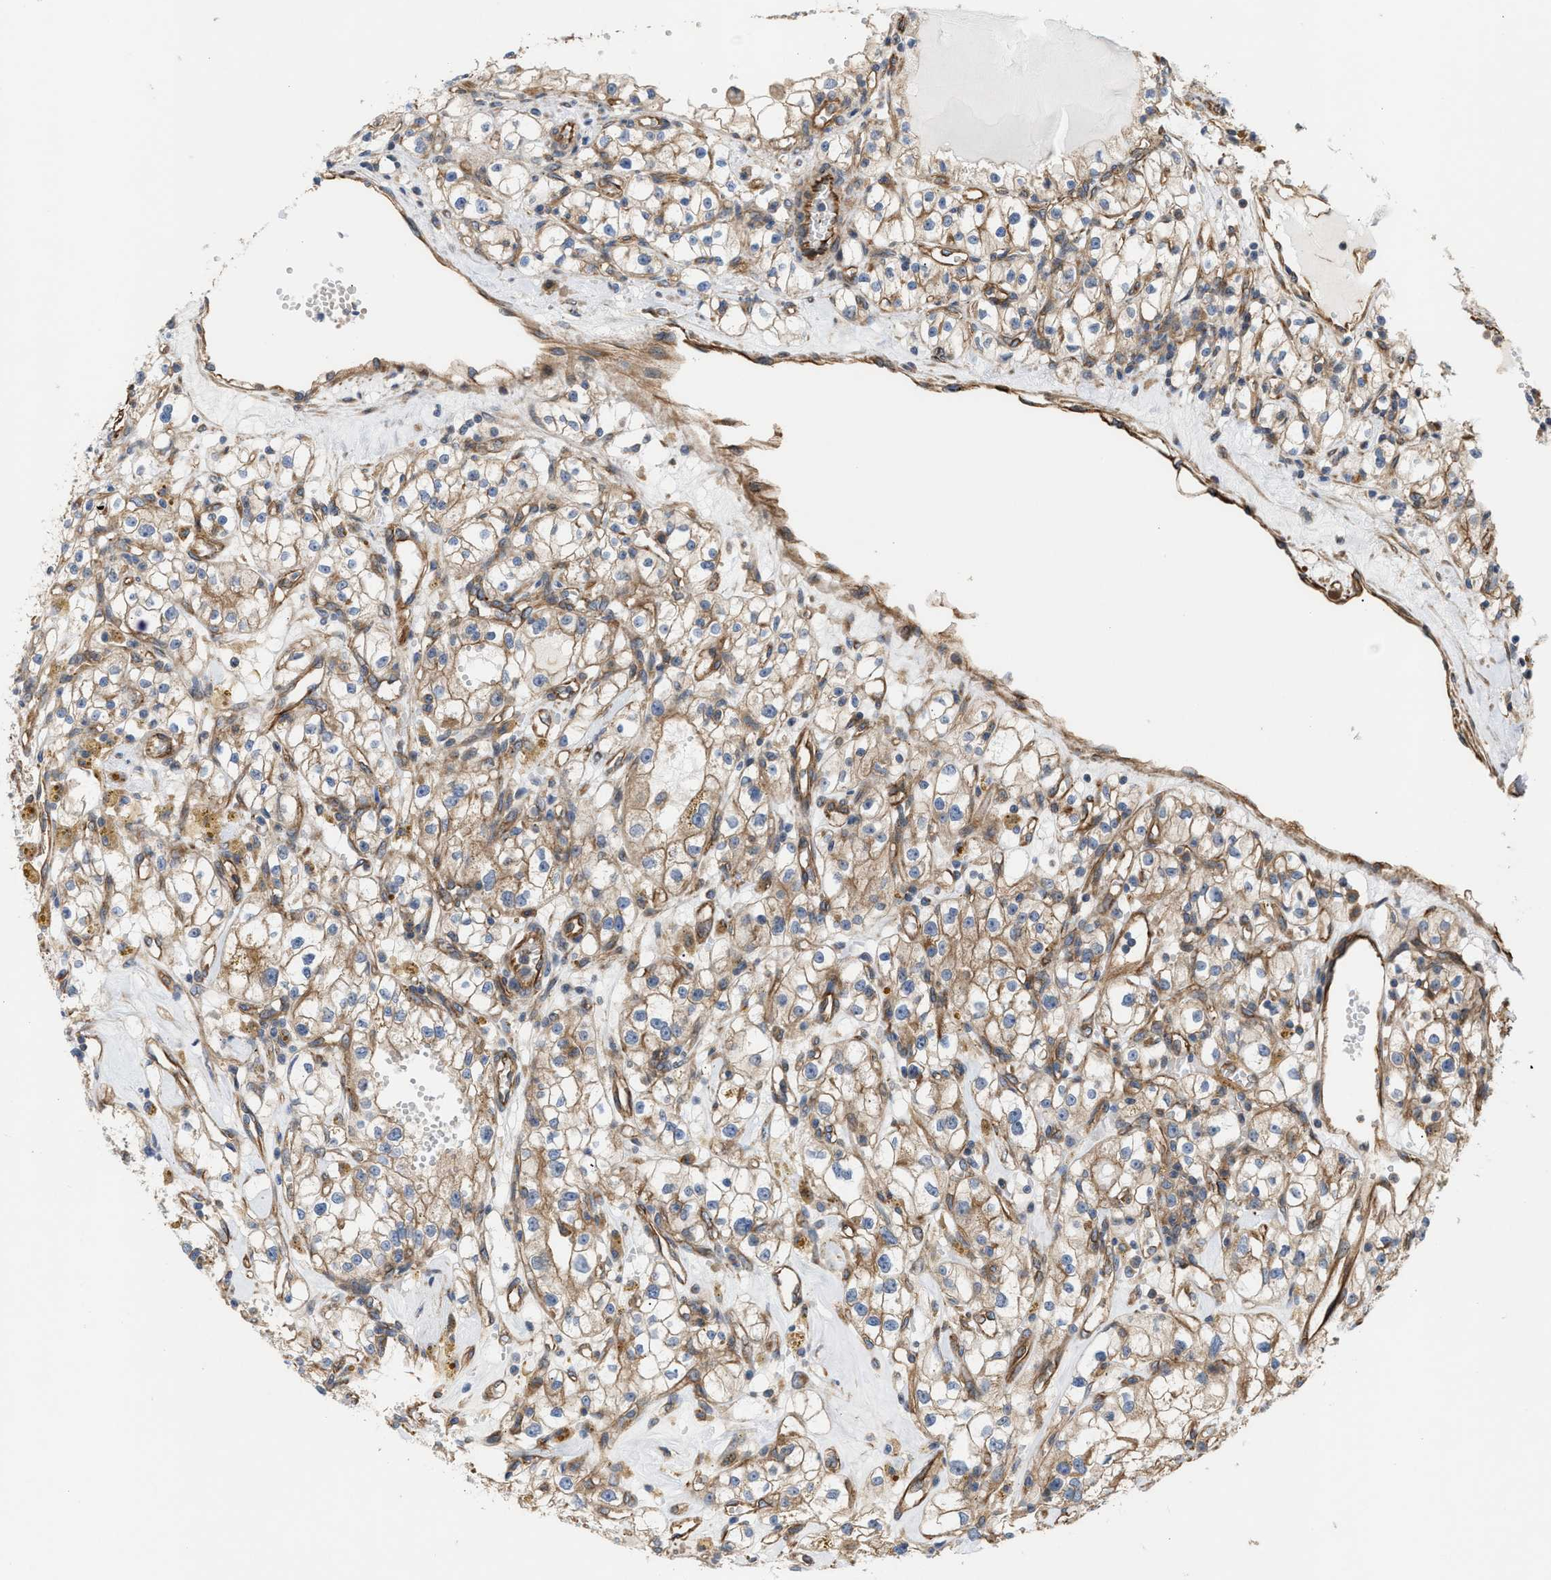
{"staining": {"intensity": "weak", "quantity": ">75%", "location": "cytoplasmic/membranous"}, "tissue": "renal cancer", "cell_type": "Tumor cells", "image_type": "cancer", "snomed": [{"axis": "morphology", "description": "Adenocarcinoma, NOS"}, {"axis": "topography", "description": "Kidney"}], "caption": "IHC histopathology image of renal cancer stained for a protein (brown), which shows low levels of weak cytoplasmic/membranous positivity in approximately >75% of tumor cells.", "gene": "EPS15L1", "patient": {"sex": "male", "age": 56}}